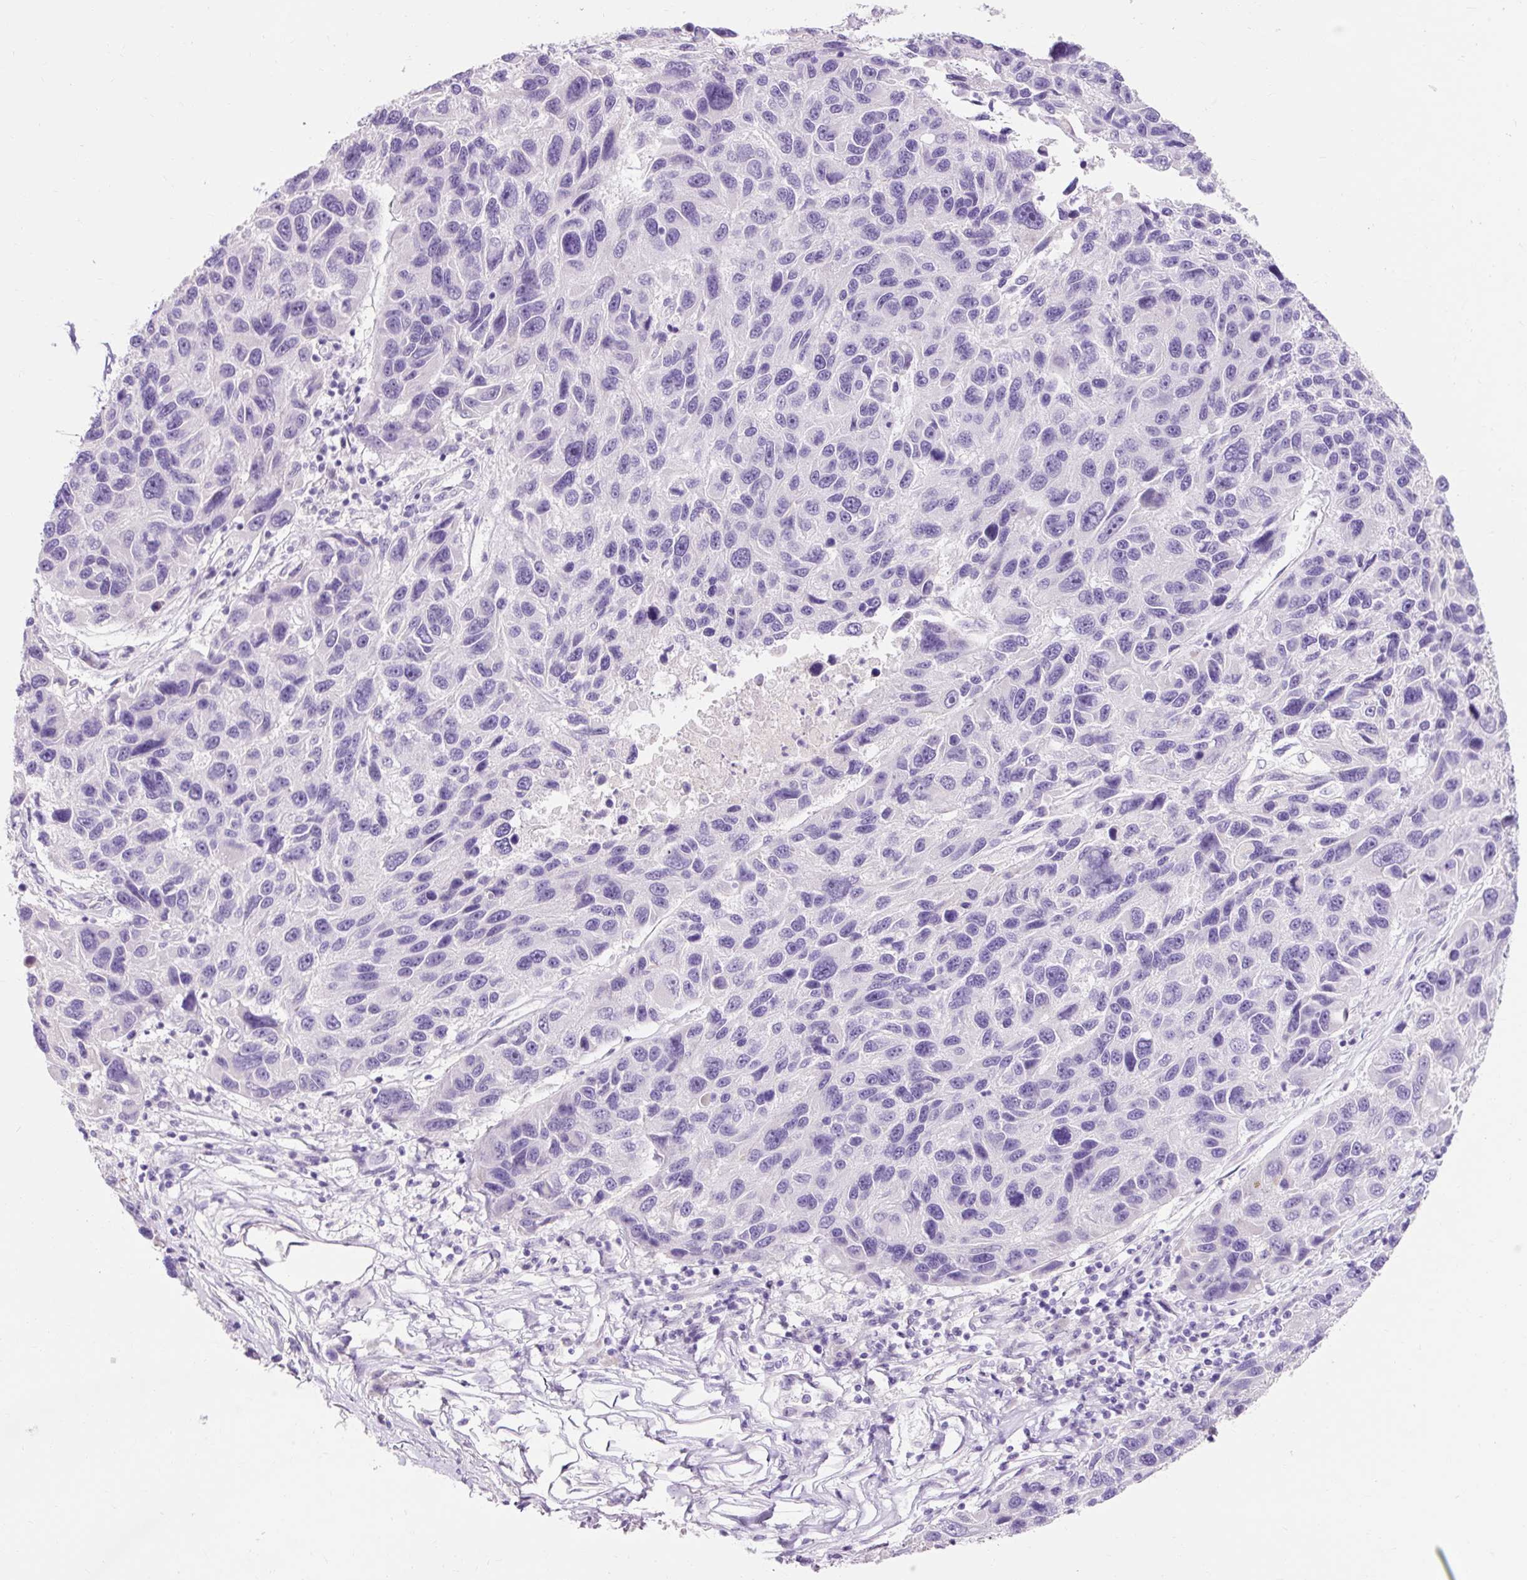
{"staining": {"intensity": "negative", "quantity": "none", "location": "none"}, "tissue": "melanoma", "cell_type": "Tumor cells", "image_type": "cancer", "snomed": [{"axis": "morphology", "description": "Malignant melanoma, NOS"}, {"axis": "topography", "description": "Skin"}], "caption": "An image of malignant melanoma stained for a protein displays no brown staining in tumor cells. (DAB (3,3'-diaminobenzidine) immunohistochemistry with hematoxylin counter stain).", "gene": "TMEM213", "patient": {"sex": "male", "age": 53}}